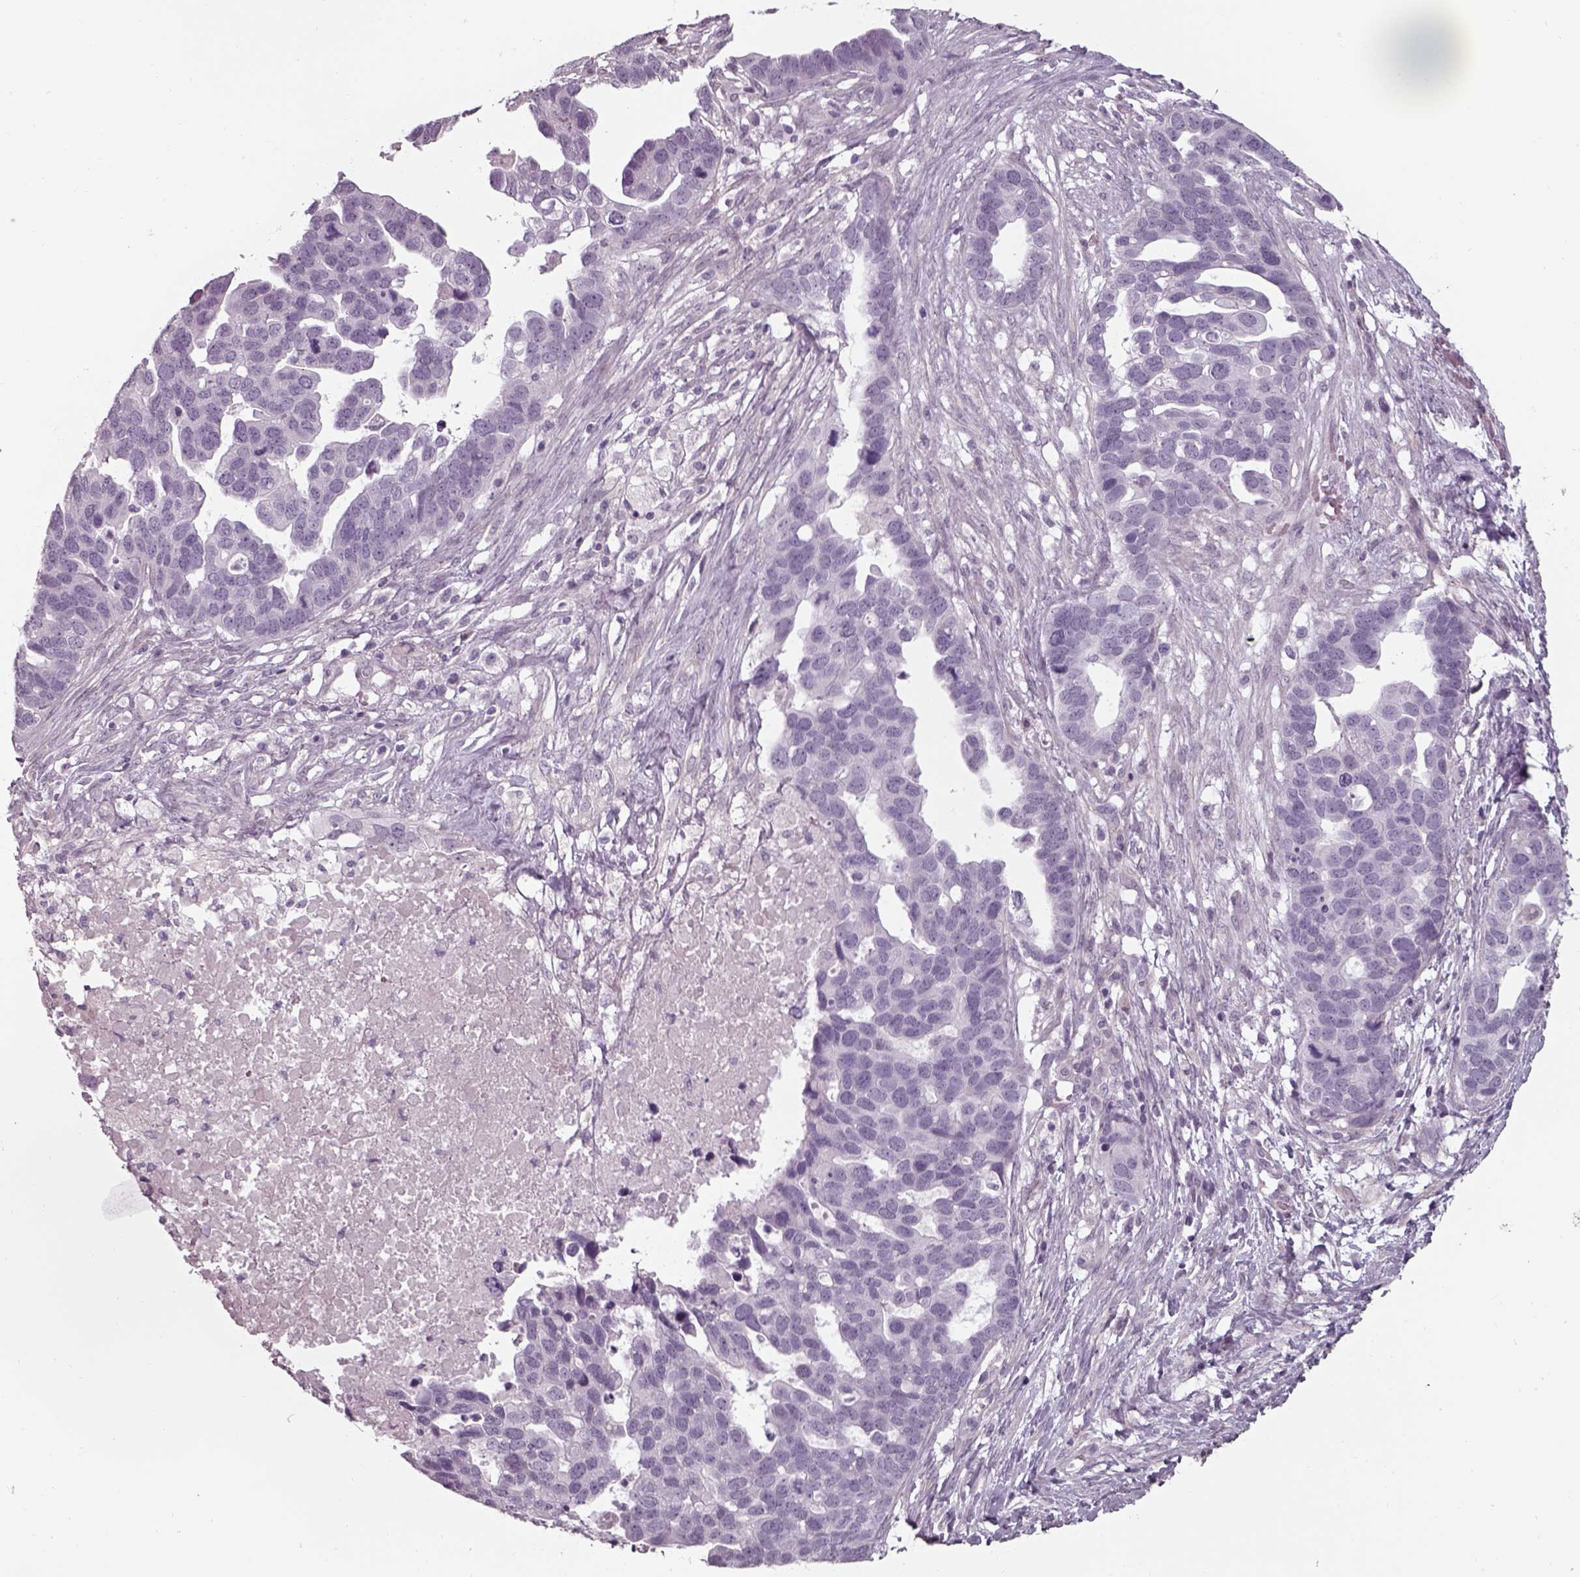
{"staining": {"intensity": "negative", "quantity": "none", "location": "none"}, "tissue": "ovarian cancer", "cell_type": "Tumor cells", "image_type": "cancer", "snomed": [{"axis": "morphology", "description": "Cystadenocarcinoma, serous, NOS"}, {"axis": "topography", "description": "Ovary"}], "caption": "This photomicrograph is of ovarian cancer (serous cystadenocarcinoma) stained with immunohistochemistry (IHC) to label a protein in brown with the nuclei are counter-stained blue. There is no expression in tumor cells. The staining is performed using DAB (3,3'-diaminobenzidine) brown chromogen with nuclei counter-stained in using hematoxylin.", "gene": "SEPTIN14", "patient": {"sex": "female", "age": 54}}